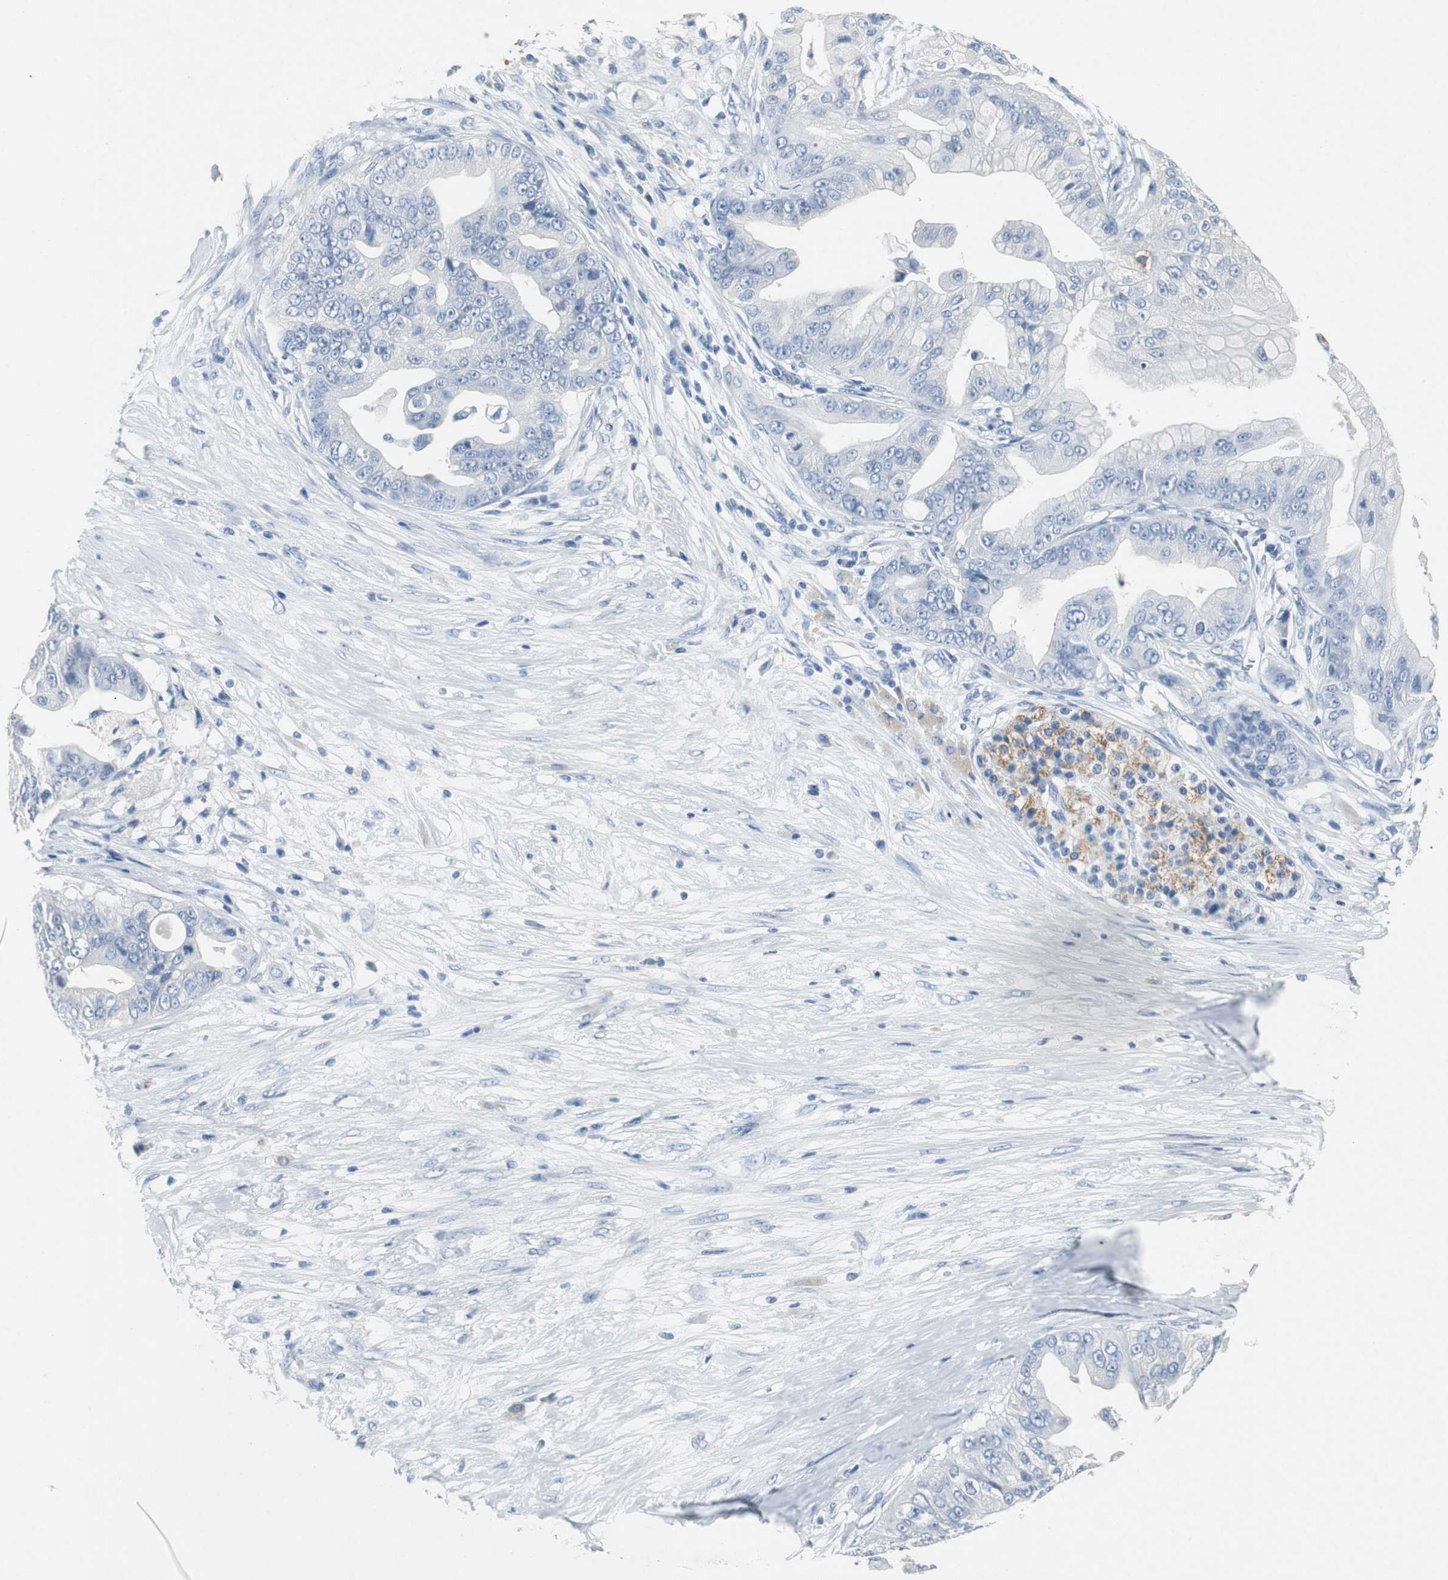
{"staining": {"intensity": "negative", "quantity": "none", "location": "none"}, "tissue": "pancreatic cancer", "cell_type": "Tumor cells", "image_type": "cancer", "snomed": [{"axis": "morphology", "description": "Adenocarcinoma, NOS"}, {"axis": "topography", "description": "Pancreas"}], "caption": "Immunohistochemistry (IHC) of pancreatic adenocarcinoma demonstrates no positivity in tumor cells. (DAB IHC with hematoxylin counter stain).", "gene": "LRP2", "patient": {"sex": "female", "age": 75}}